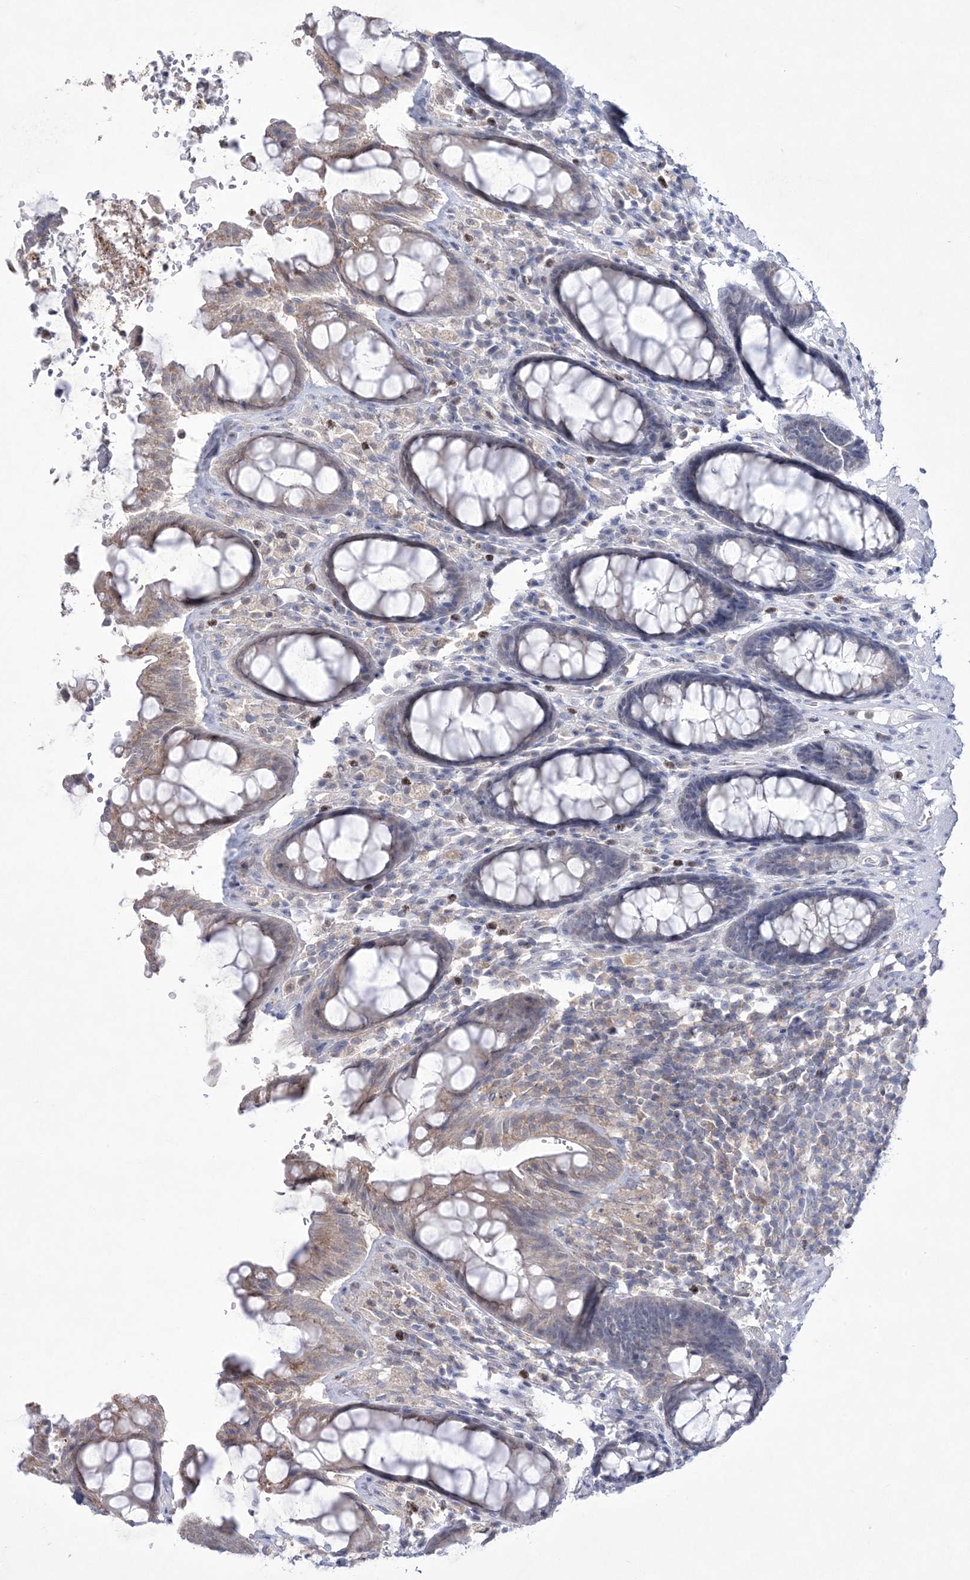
{"staining": {"intensity": "weak", "quantity": "<25%", "location": "cytoplasmic/membranous"}, "tissue": "rectum", "cell_type": "Glandular cells", "image_type": "normal", "snomed": [{"axis": "morphology", "description": "Normal tissue, NOS"}, {"axis": "topography", "description": "Rectum"}], "caption": "Glandular cells show no significant protein expression in benign rectum.", "gene": "WDR27", "patient": {"sex": "male", "age": 64}}